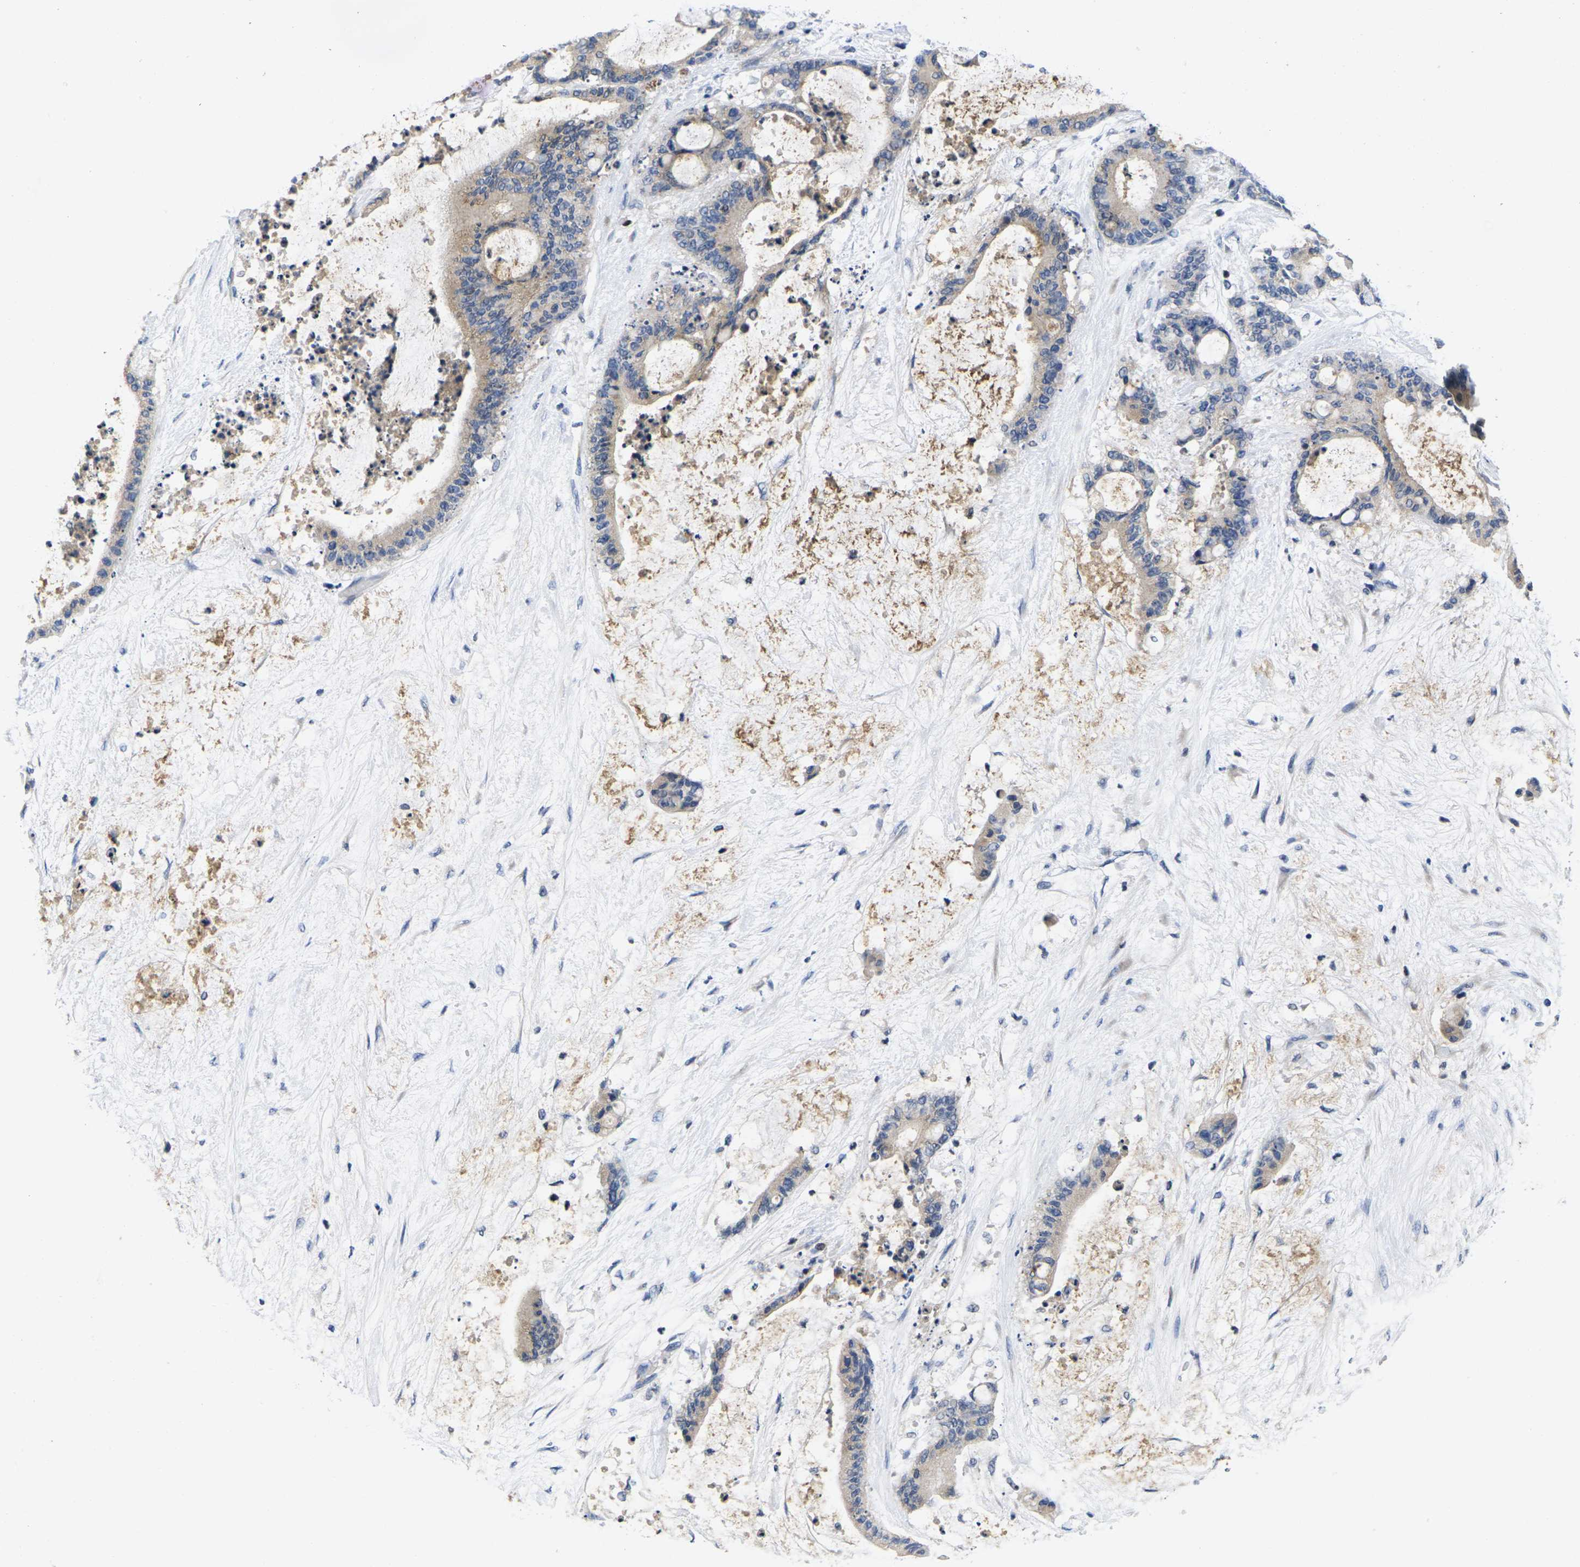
{"staining": {"intensity": "weak", "quantity": "<25%", "location": "cytoplasmic/membranous"}, "tissue": "liver cancer", "cell_type": "Tumor cells", "image_type": "cancer", "snomed": [{"axis": "morphology", "description": "Cholangiocarcinoma"}, {"axis": "topography", "description": "Liver"}], "caption": "Tumor cells show no significant protein positivity in liver cancer.", "gene": "IKZF1", "patient": {"sex": "female", "age": 73}}